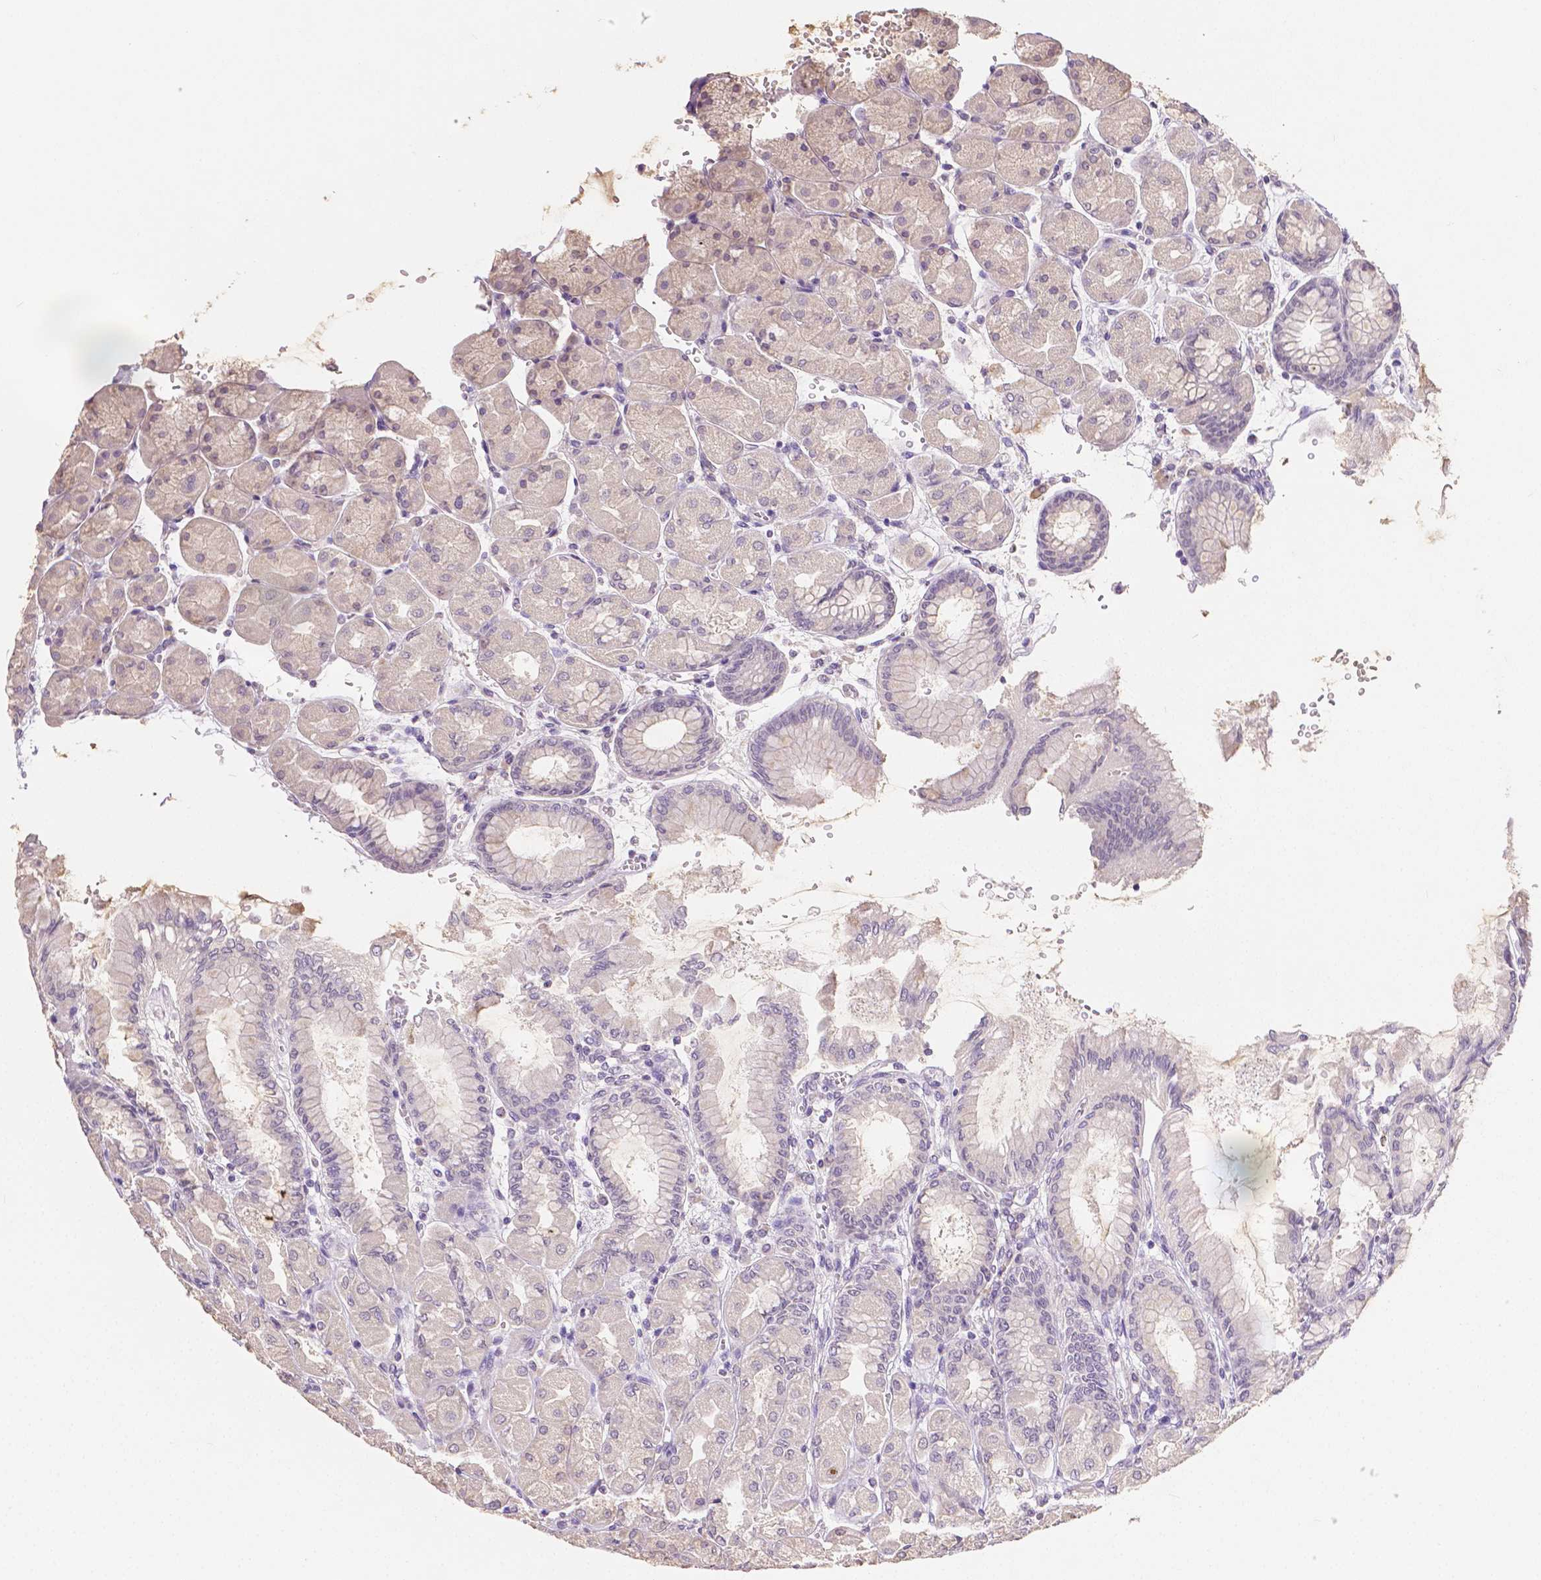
{"staining": {"intensity": "weak", "quantity": "<25%", "location": "cytoplasmic/membranous"}, "tissue": "stomach", "cell_type": "Glandular cells", "image_type": "normal", "snomed": [{"axis": "morphology", "description": "Normal tissue, NOS"}, {"axis": "topography", "description": "Stomach, upper"}], "caption": "Image shows no protein staining in glandular cells of benign stomach. (Stains: DAB immunohistochemistry (IHC) with hematoxylin counter stain, Microscopy: brightfield microscopy at high magnification).", "gene": "TGM1", "patient": {"sex": "female", "age": 56}}